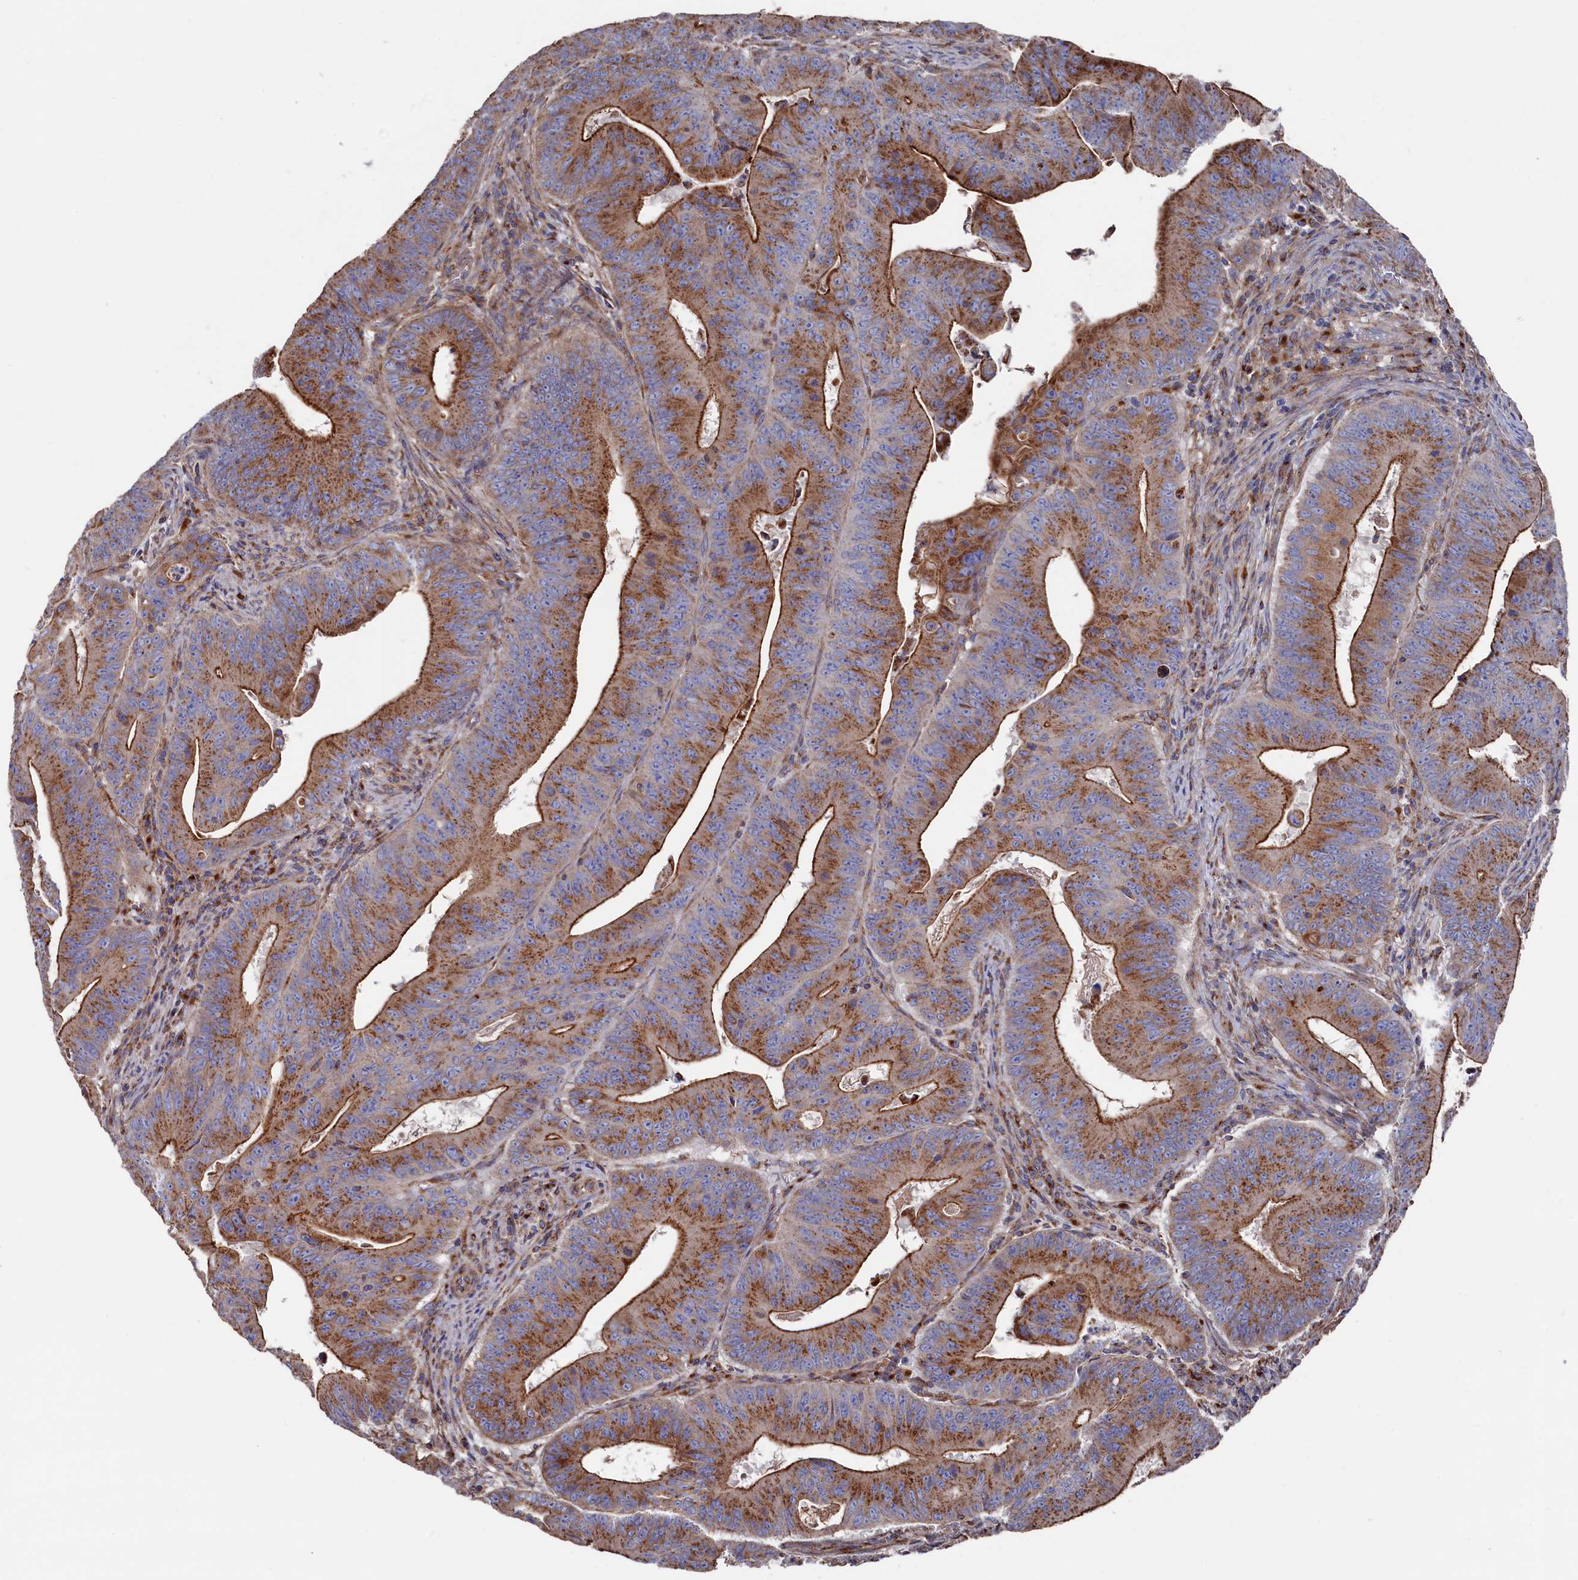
{"staining": {"intensity": "moderate", "quantity": ">75%", "location": "cytoplasmic/membranous"}, "tissue": "colorectal cancer", "cell_type": "Tumor cells", "image_type": "cancer", "snomed": [{"axis": "morphology", "description": "Adenocarcinoma, NOS"}, {"axis": "topography", "description": "Rectum"}], "caption": "This is a micrograph of IHC staining of adenocarcinoma (colorectal), which shows moderate expression in the cytoplasmic/membranous of tumor cells.", "gene": "PRRC1", "patient": {"sex": "female", "age": 75}}